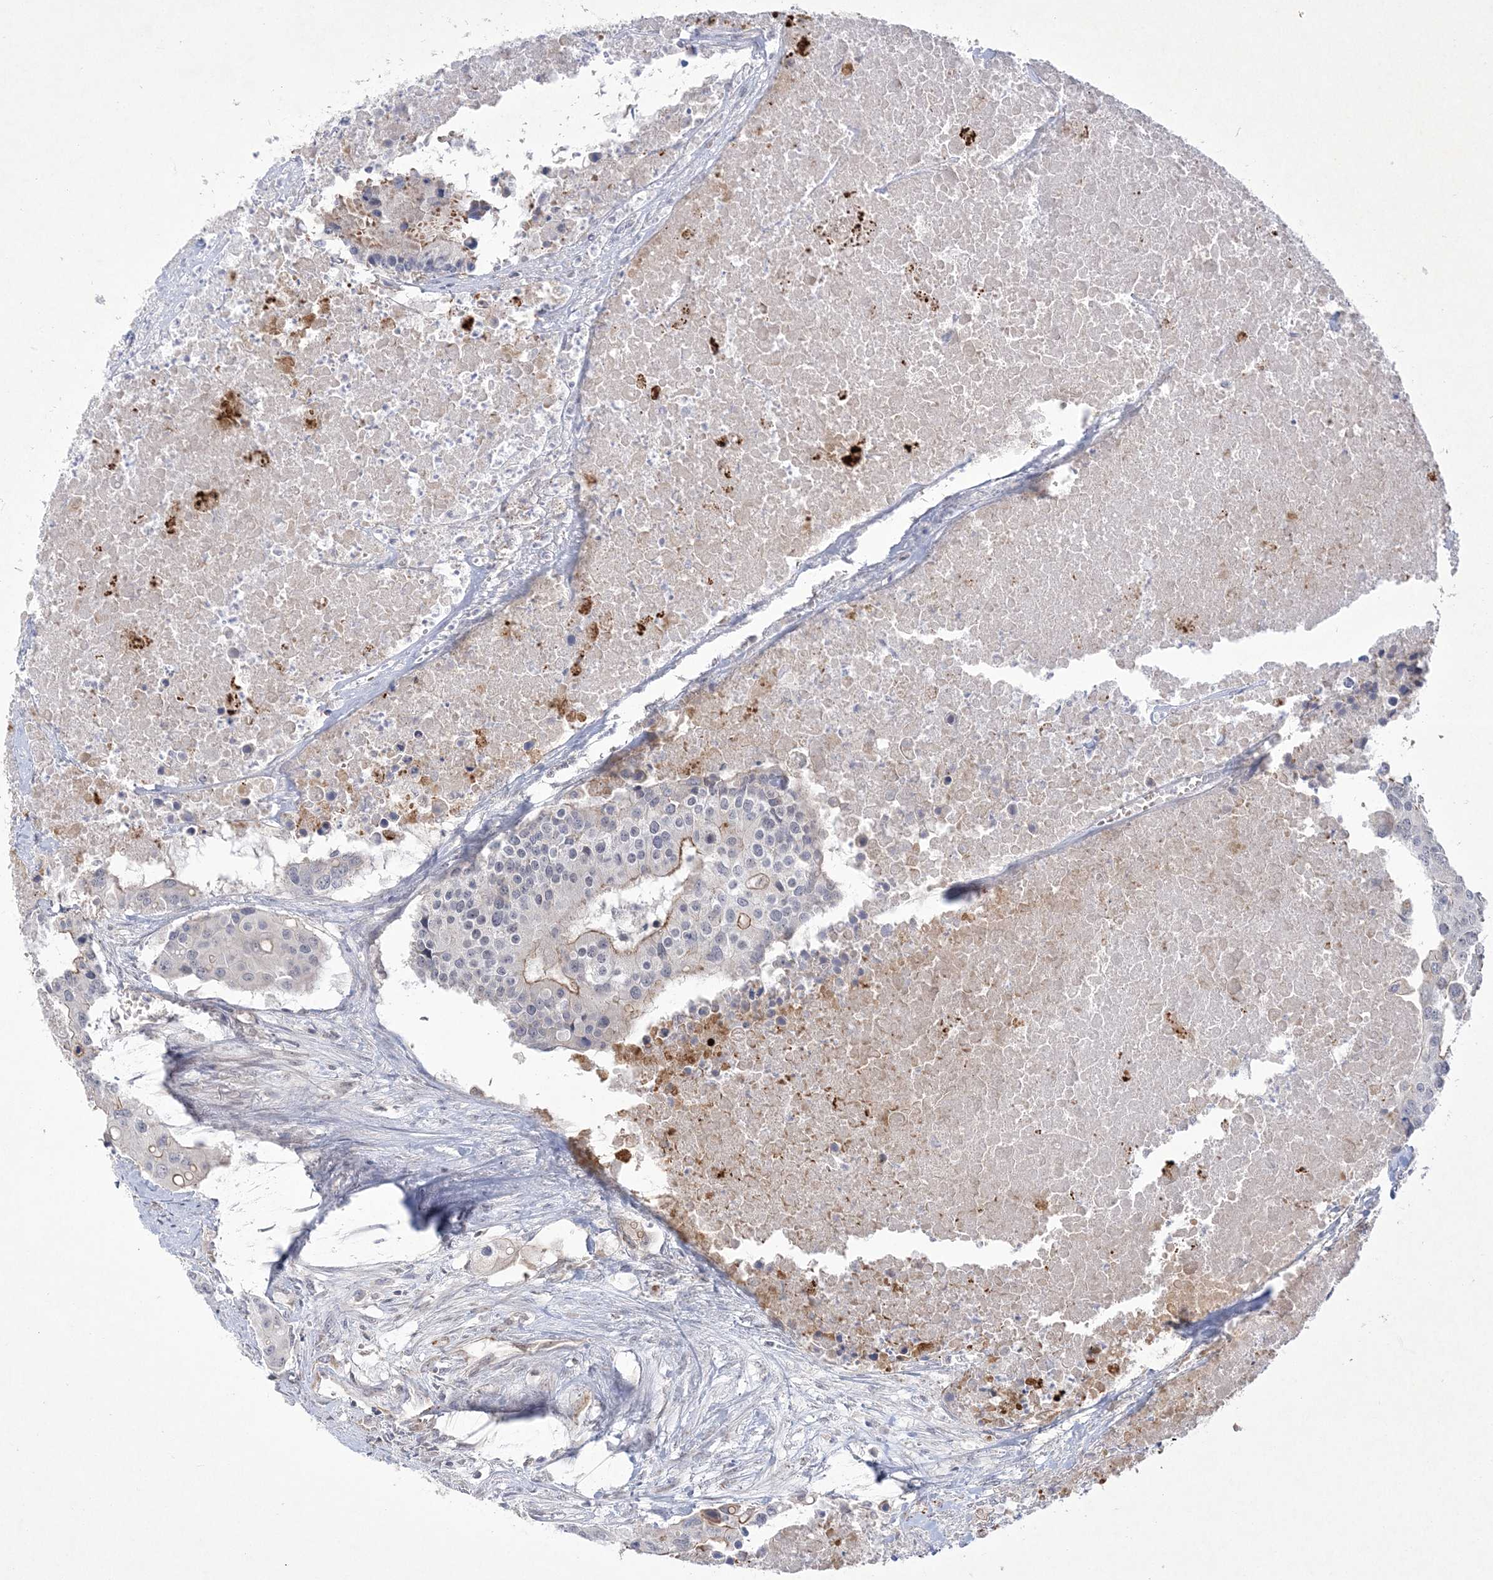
{"staining": {"intensity": "moderate", "quantity": "<25%", "location": "cytoplasmic/membranous"}, "tissue": "colorectal cancer", "cell_type": "Tumor cells", "image_type": "cancer", "snomed": [{"axis": "morphology", "description": "Adenocarcinoma, NOS"}, {"axis": "topography", "description": "Colon"}], "caption": "Immunohistochemistry image of neoplastic tissue: colorectal adenocarcinoma stained using immunohistochemistry exhibits low levels of moderate protein expression localized specifically in the cytoplasmic/membranous of tumor cells, appearing as a cytoplasmic/membranous brown color.", "gene": "ADAMTS12", "patient": {"sex": "male", "age": 77}}